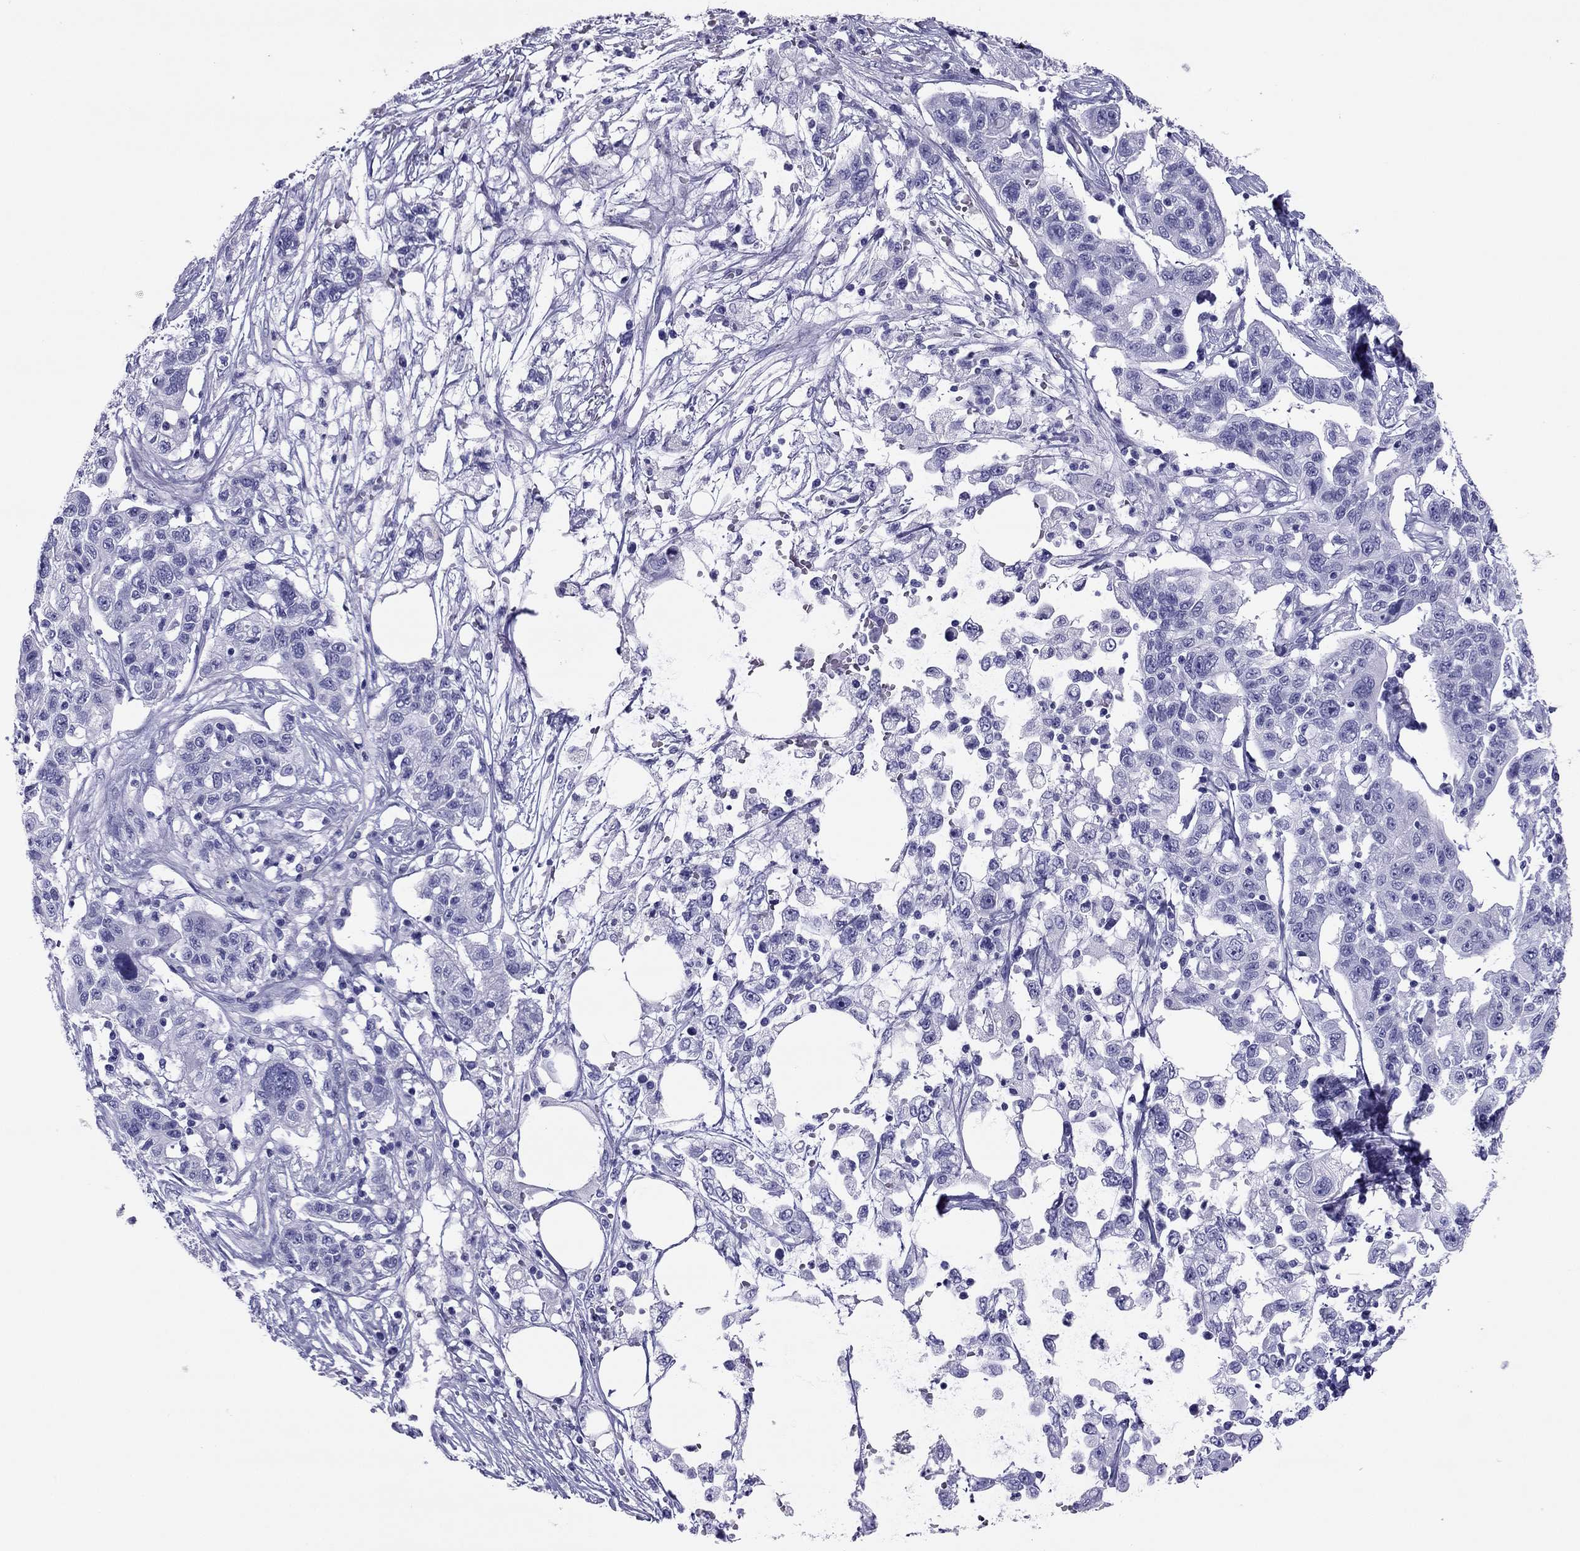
{"staining": {"intensity": "negative", "quantity": "none", "location": "none"}, "tissue": "liver cancer", "cell_type": "Tumor cells", "image_type": "cancer", "snomed": [{"axis": "morphology", "description": "Adenocarcinoma, NOS"}, {"axis": "morphology", "description": "Cholangiocarcinoma"}, {"axis": "topography", "description": "Liver"}], "caption": "An immunohistochemistry (IHC) photomicrograph of liver cancer is shown. There is no staining in tumor cells of liver cancer. (Immunohistochemistry, brightfield microscopy, high magnification).", "gene": "PDE6A", "patient": {"sex": "male", "age": 64}}